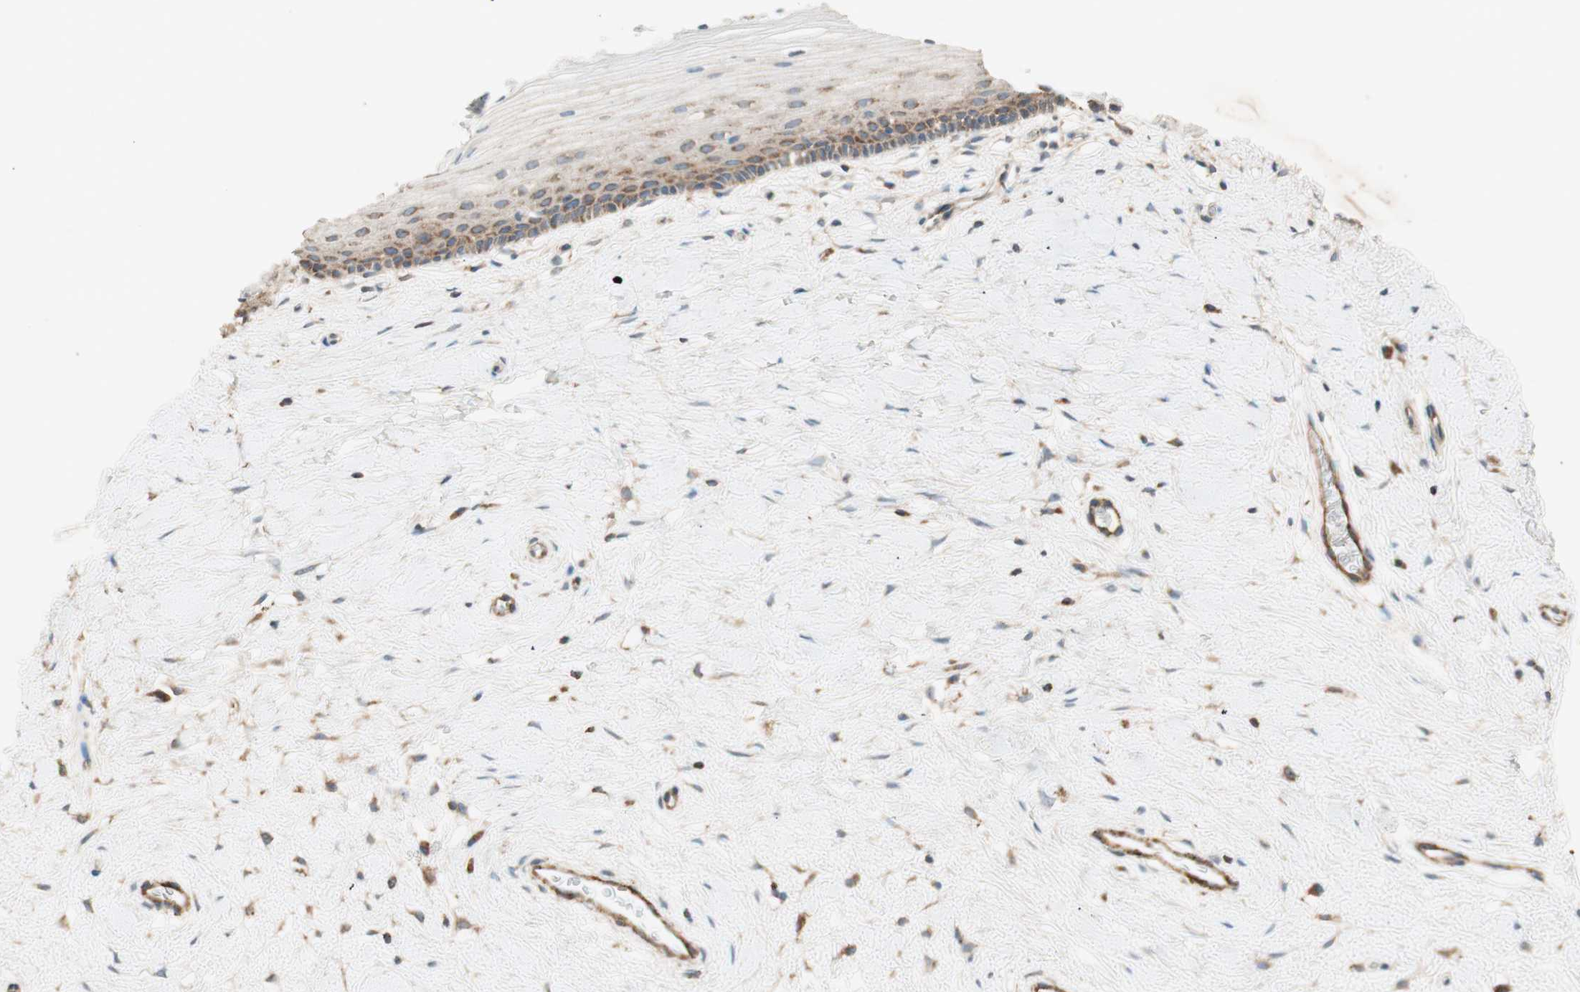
{"staining": {"intensity": "moderate", "quantity": ">75%", "location": "cytoplasmic/membranous"}, "tissue": "cervix", "cell_type": "Glandular cells", "image_type": "normal", "snomed": [{"axis": "morphology", "description": "Normal tissue, NOS"}, {"axis": "topography", "description": "Cervix"}], "caption": "High-magnification brightfield microscopy of unremarkable cervix stained with DAB (brown) and counterstained with hematoxylin (blue). glandular cells exhibit moderate cytoplasmic/membranous expression is present in about>75% of cells. The staining is performed using DAB (3,3'-diaminobenzidine) brown chromogen to label protein expression. The nuclei are counter-stained blue using hematoxylin.", "gene": "CC2D1A", "patient": {"sex": "female", "age": 39}}